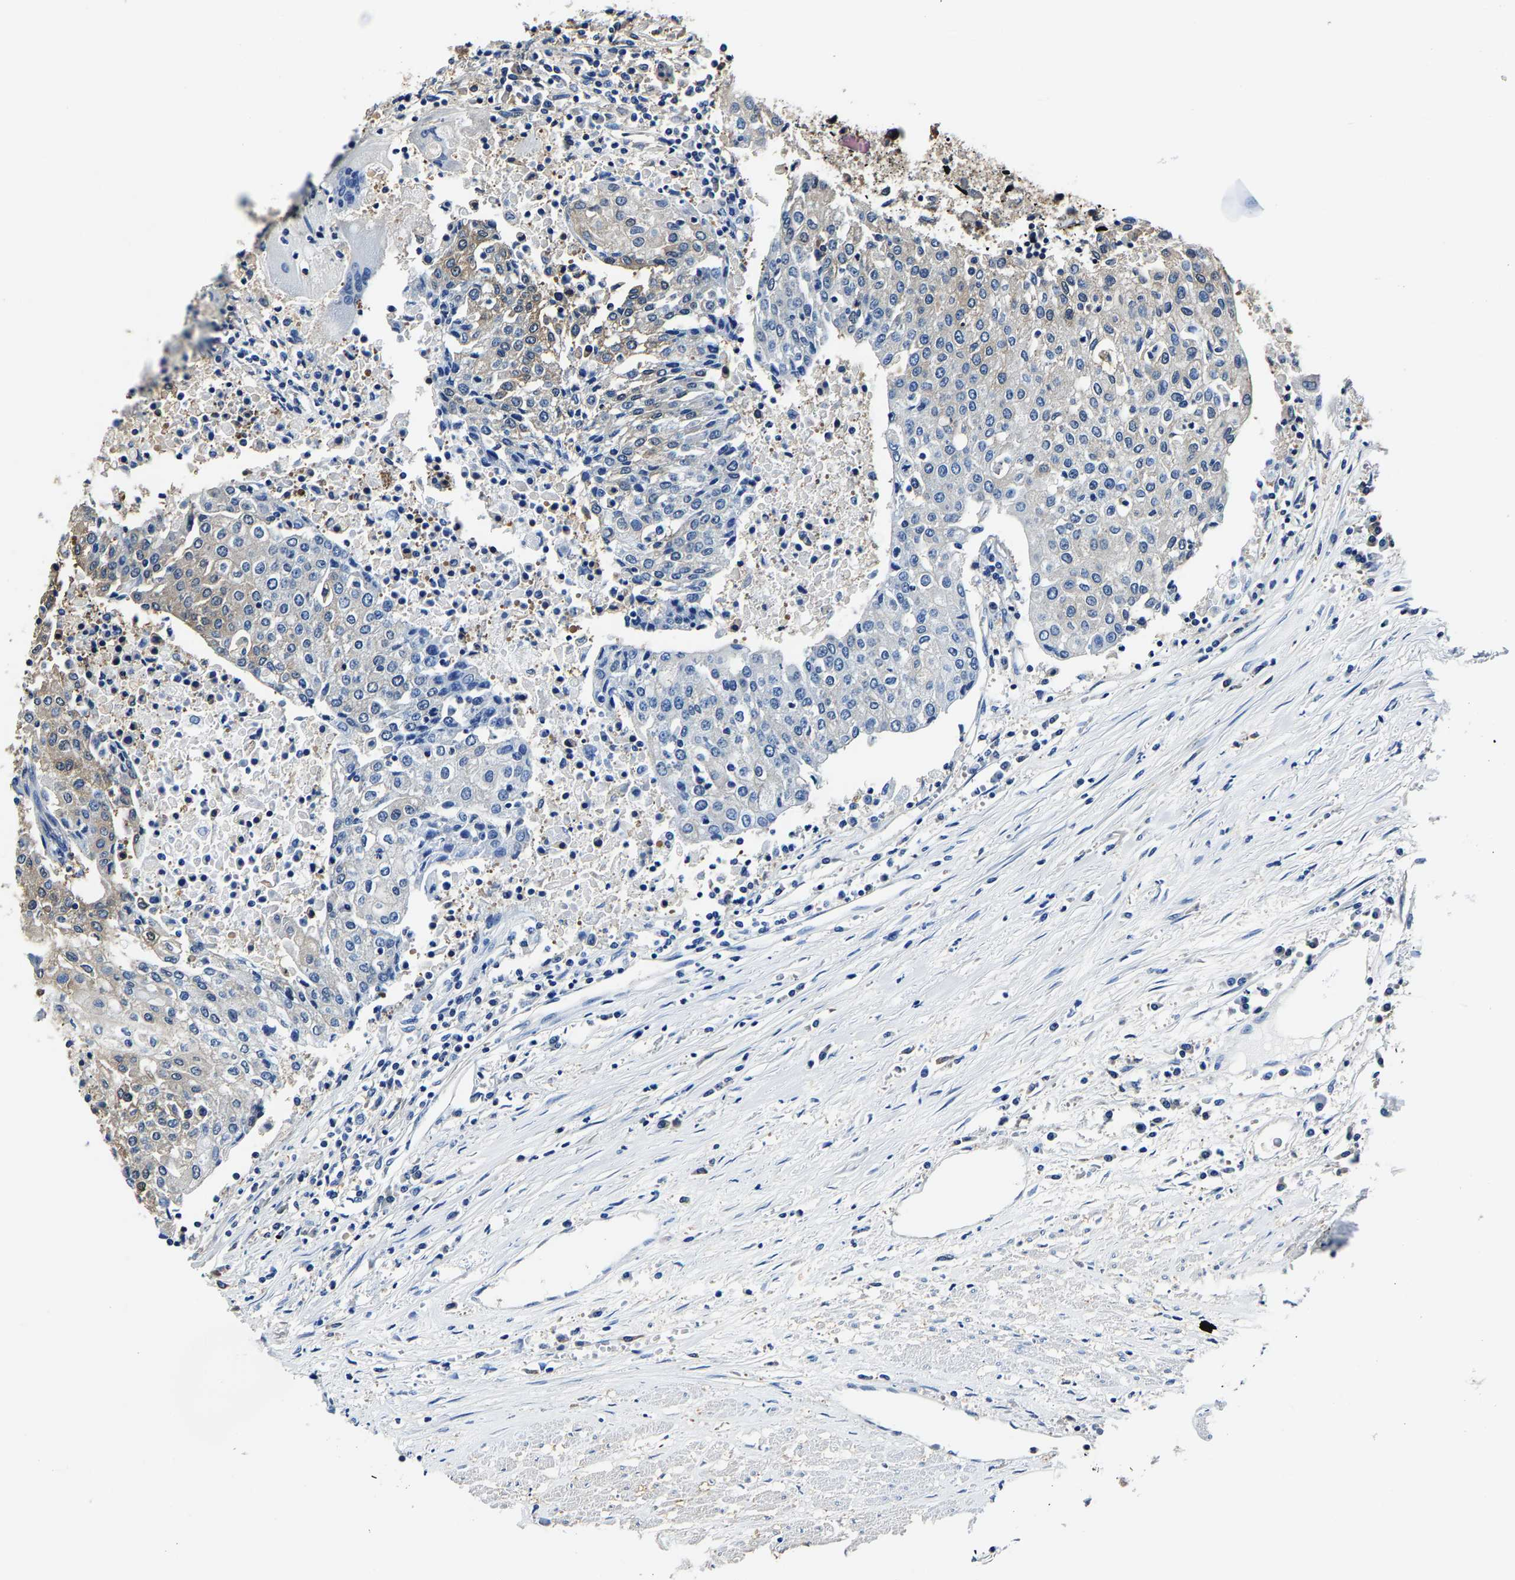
{"staining": {"intensity": "weak", "quantity": "<25%", "location": "cytoplasmic/membranous"}, "tissue": "urothelial cancer", "cell_type": "Tumor cells", "image_type": "cancer", "snomed": [{"axis": "morphology", "description": "Urothelial carcinoma, High grade"}, {"axis": "topography", "description": "Urinary bladder"}], "caption": "There is no significant staining in tumor cells of urothelial cancer.", "gene": "ALDOB", "patient": {"sex": "female", "age": 85}}